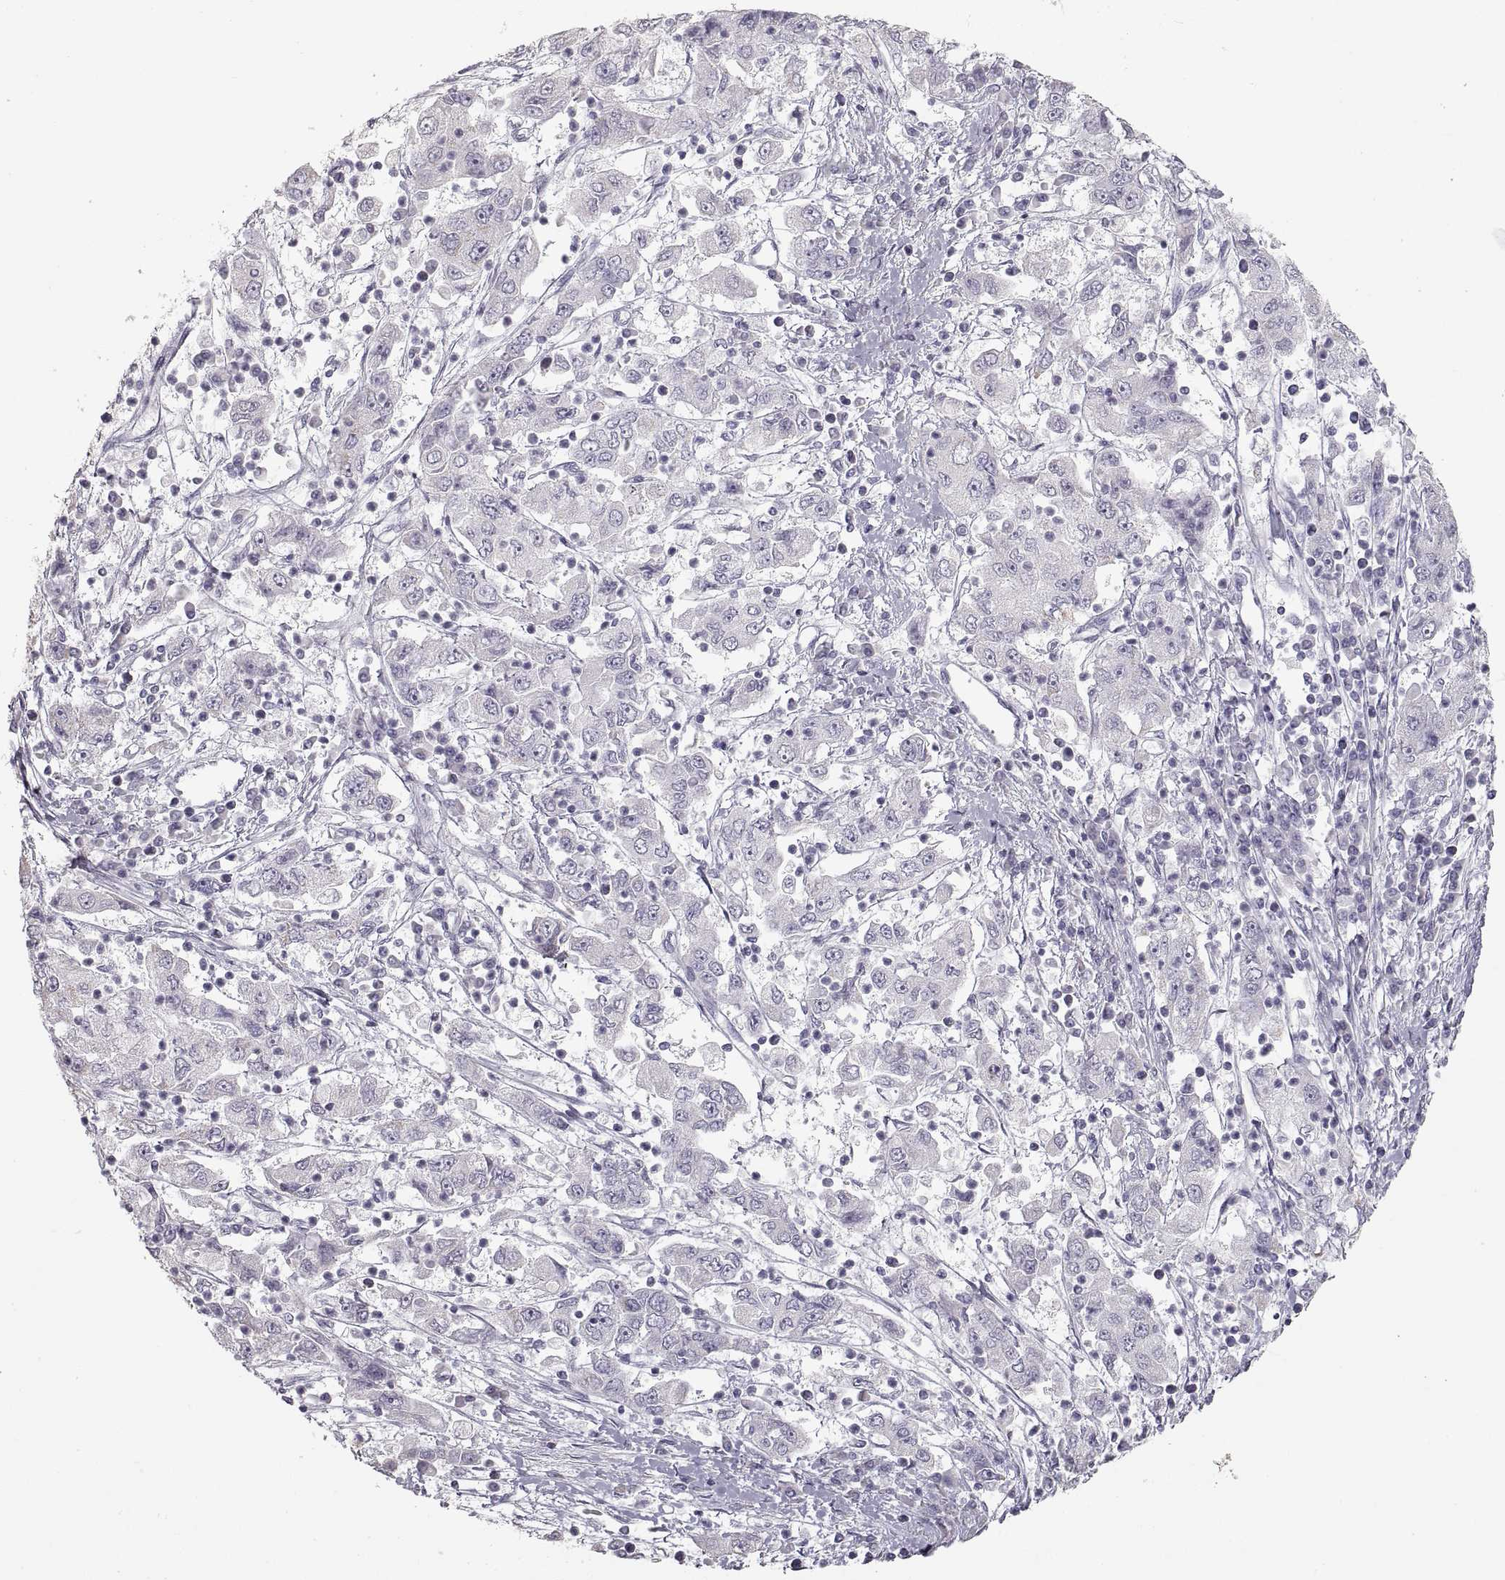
{"staining": {"intensity": "negative", "quantity": "none", "location": "none"}, "tissue": "cervical cancer", "cell_type": "Tumor cells", "image_type": "cancer", "snomed": [{"axis": "morphology", "description": "Squamous cell carcinoma, NOS"}, {"axis": "topography", "description": "Cervix"}], "caption": "Immunohistochemical staining of squamous cell carcinoma (cervical) shows no significant staining in tumor cells.", "gene": "ZP3", "patient": {"sex": "female", "age": 36}}